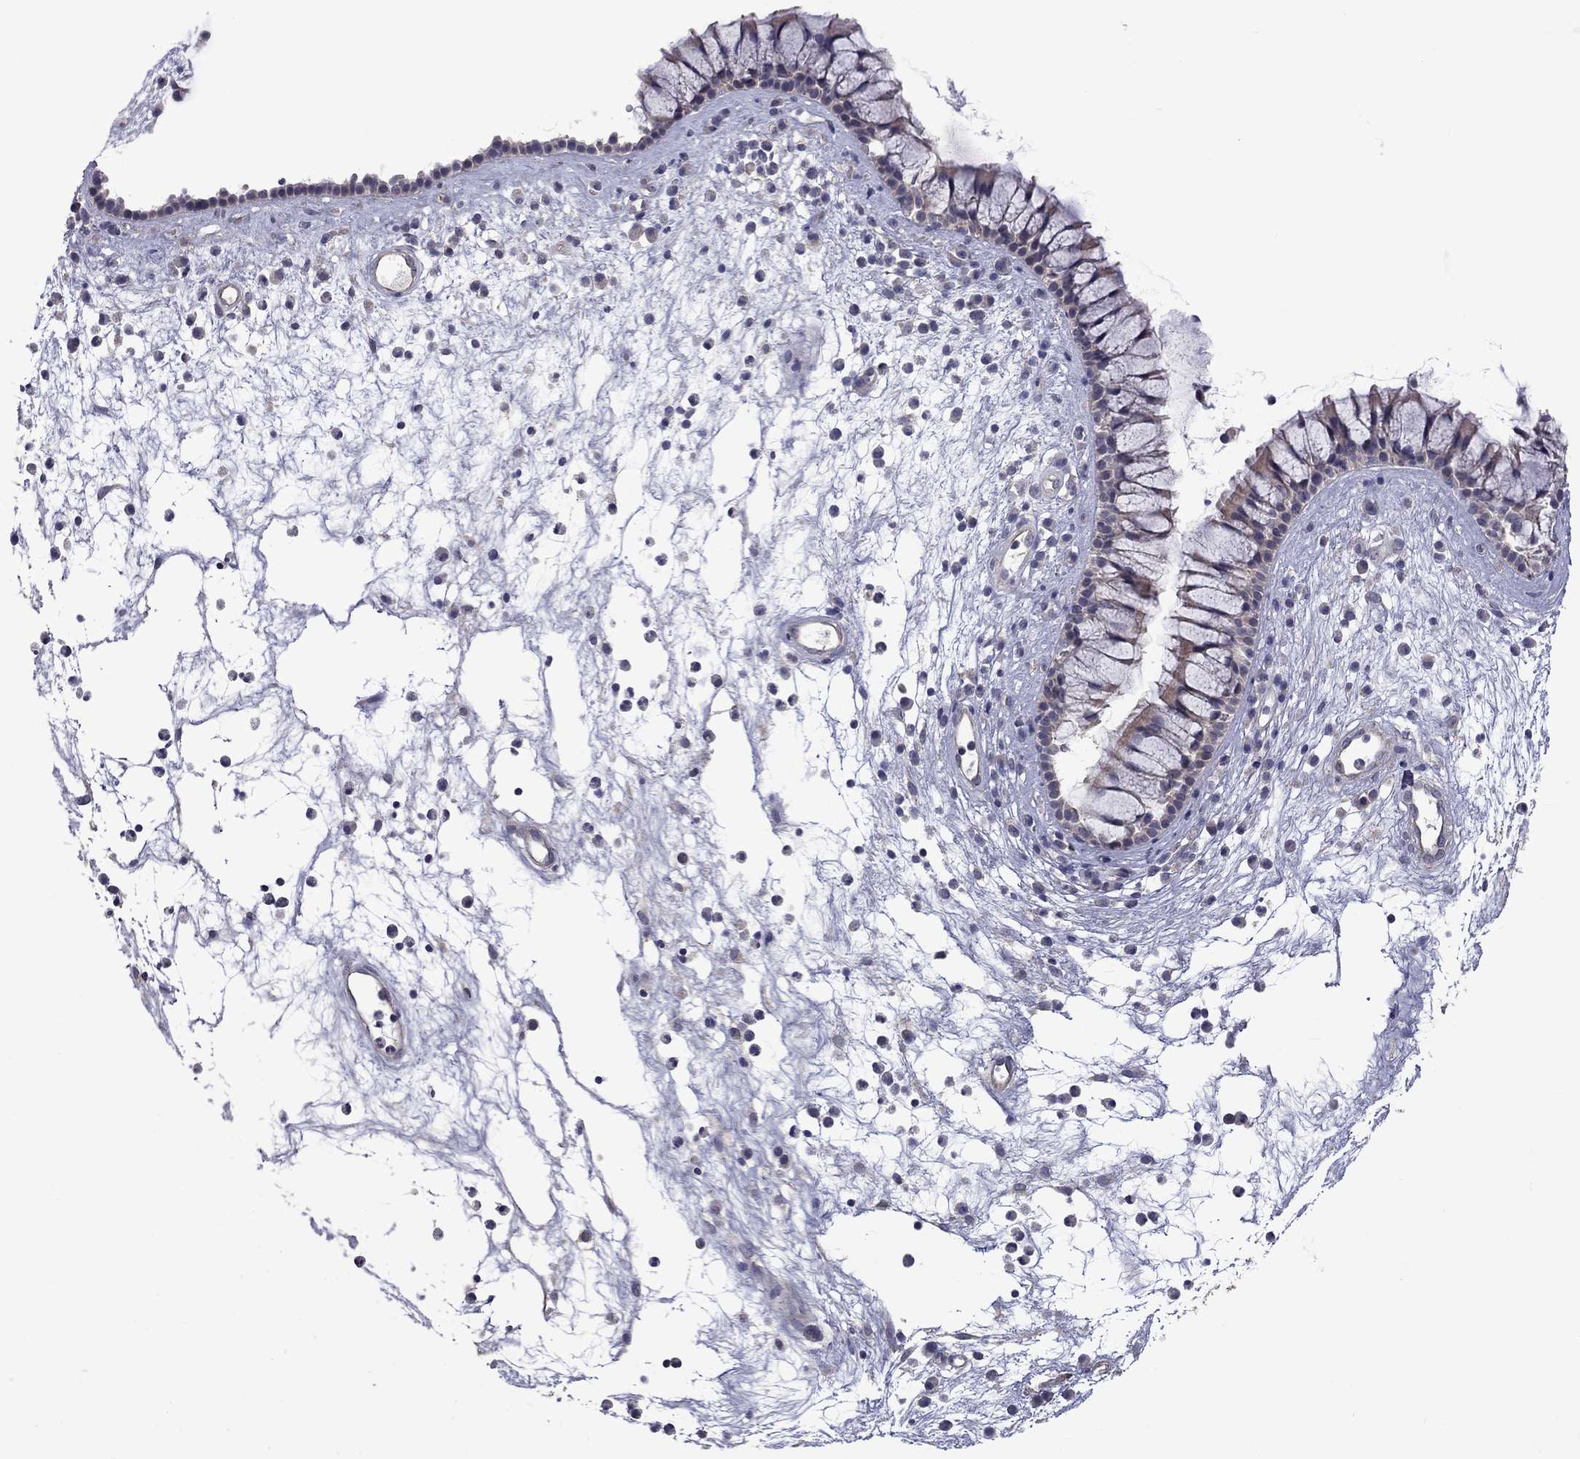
{"staining": {"intensity": "negative", "quantity": "none", "location": "none"}, "tissue": "nasopharynx", "cell_type": "Respiratory epithelial cells", "image_type": "normal", "snomed": [{"axis": "morphology", "description": "Normal tissue, NOS"}, {"axis": "topography", "description": "Nasopharynx"}], "caption": "Immunohistochemistry micrograph of unremarkable nasopharynx: nasopharynx stained with DAB (3,3'-diaminobenzidine) reveals no significant protein positivity in respiratory epithelial cells.", "gene": "SLC39A14", "patient": {"sex": "male", "age": 77}}